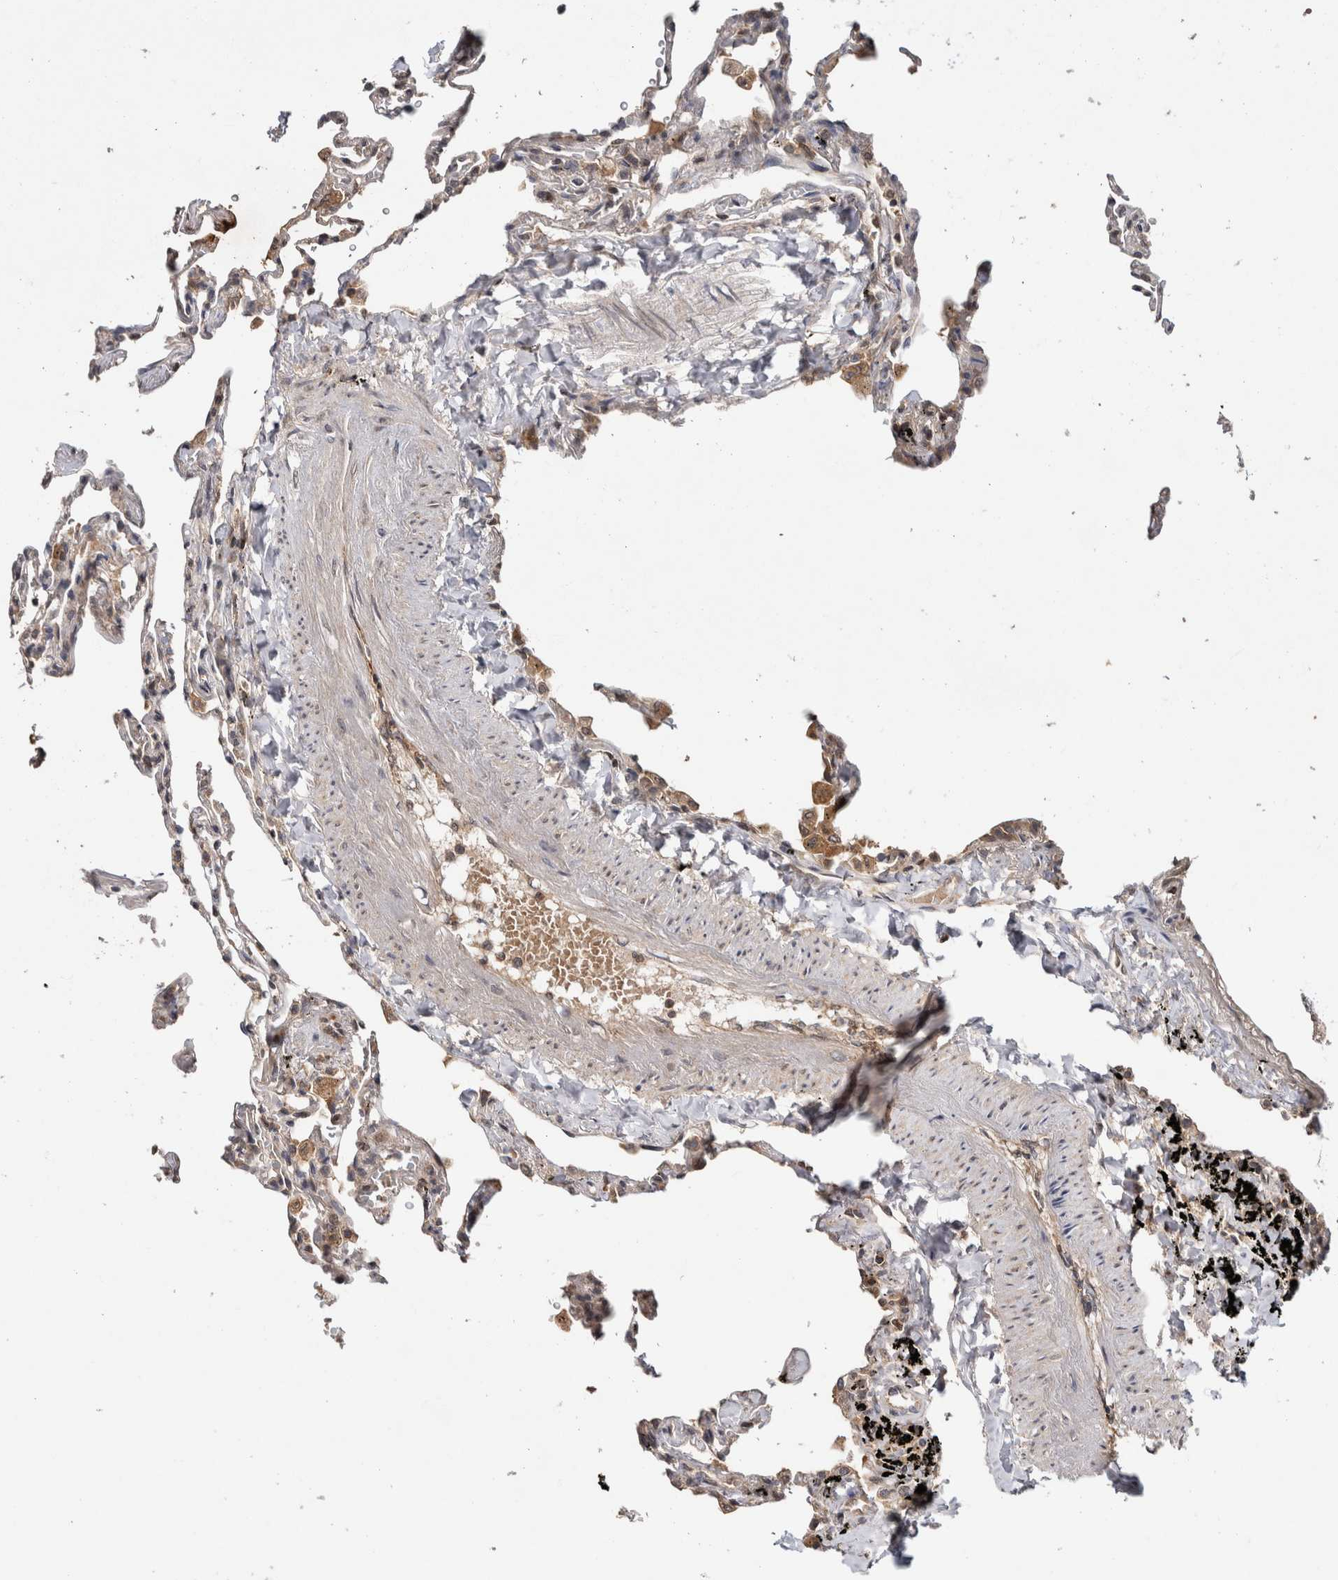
{"staining": {"intensity": "weak", "quantity": "25%-75%", "location": "cytoplasmic/membranous"}, "tissue": "lung", "cell_type": "Alveolar cells", "image_type": "normal", "snomed": [{"axis": "morphology", "description": "Normal tissue, NOS"}, {"axis": "topography", "description": "Lung"}], "caption": "About 25%-75% of alveolar cells in benign human lung exhibit weak cytoplasmic/membranous protein positivity as visualized by brown immunohistochemical staining.", "gene": "HMOX2", "patient": {"sex": "male", "age": 59}}